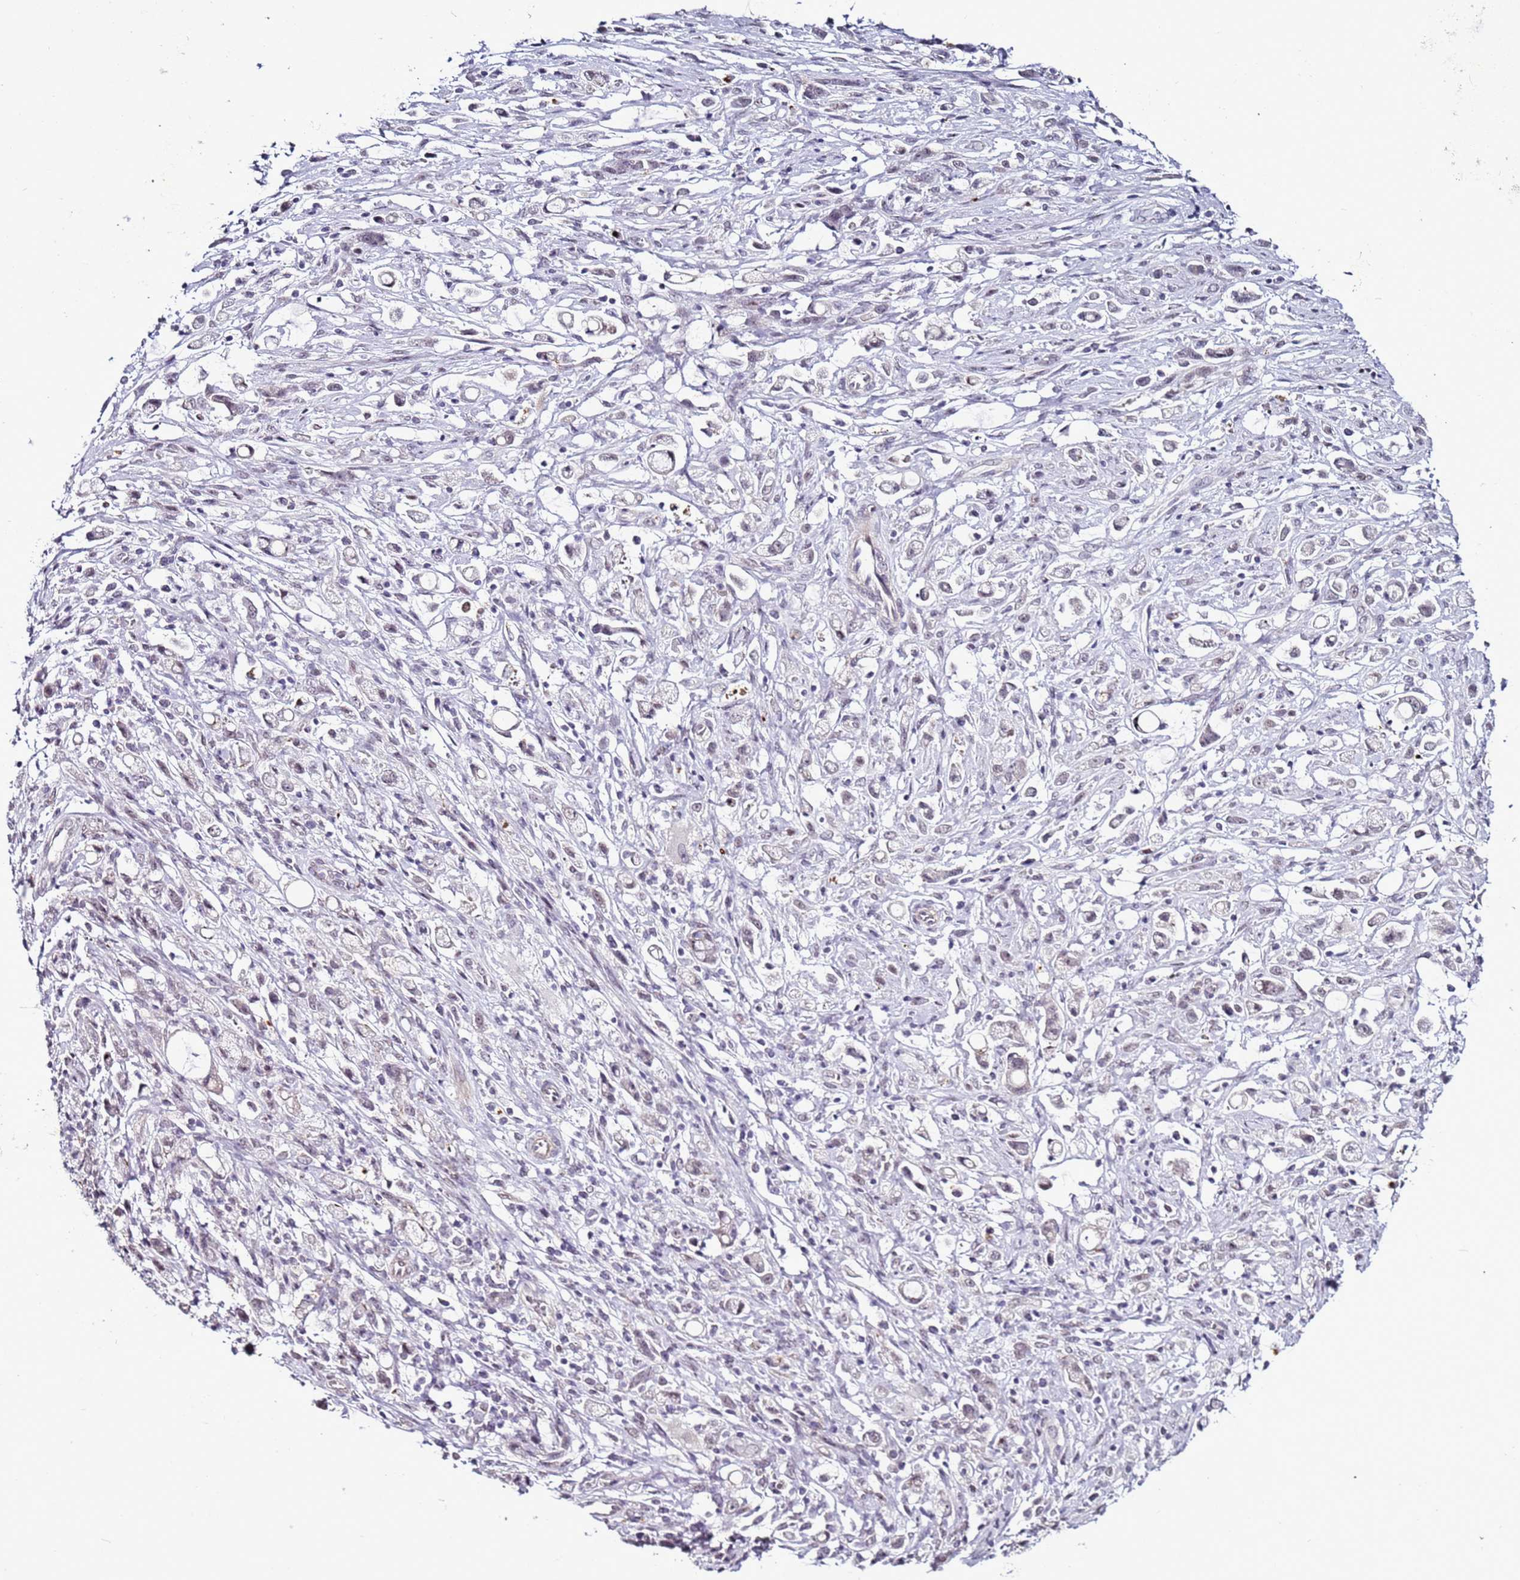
{"staining": {"intensity": "negative", "quantity": "none", "location": "none"}, "tissue": "stomach cancer", "cell_type": "Tumor cells", "image_type": "cancer", "snomed": [{"axis": "morphology", "description": "Adenocarcinoma, NOS"}, {"axis": "topography", "description": "Stomach"}], "caption": "Tumor cells are negative for protein expression in human adenocarcinoma (stomach). The staining was performed using DAB to visualize the protein expression in brown, while the nuclei were stained in blue with hematoxylin (Magnification: 20x).", "gene": "PSMA7", "patient": {"sex": "female", "age": 60}}